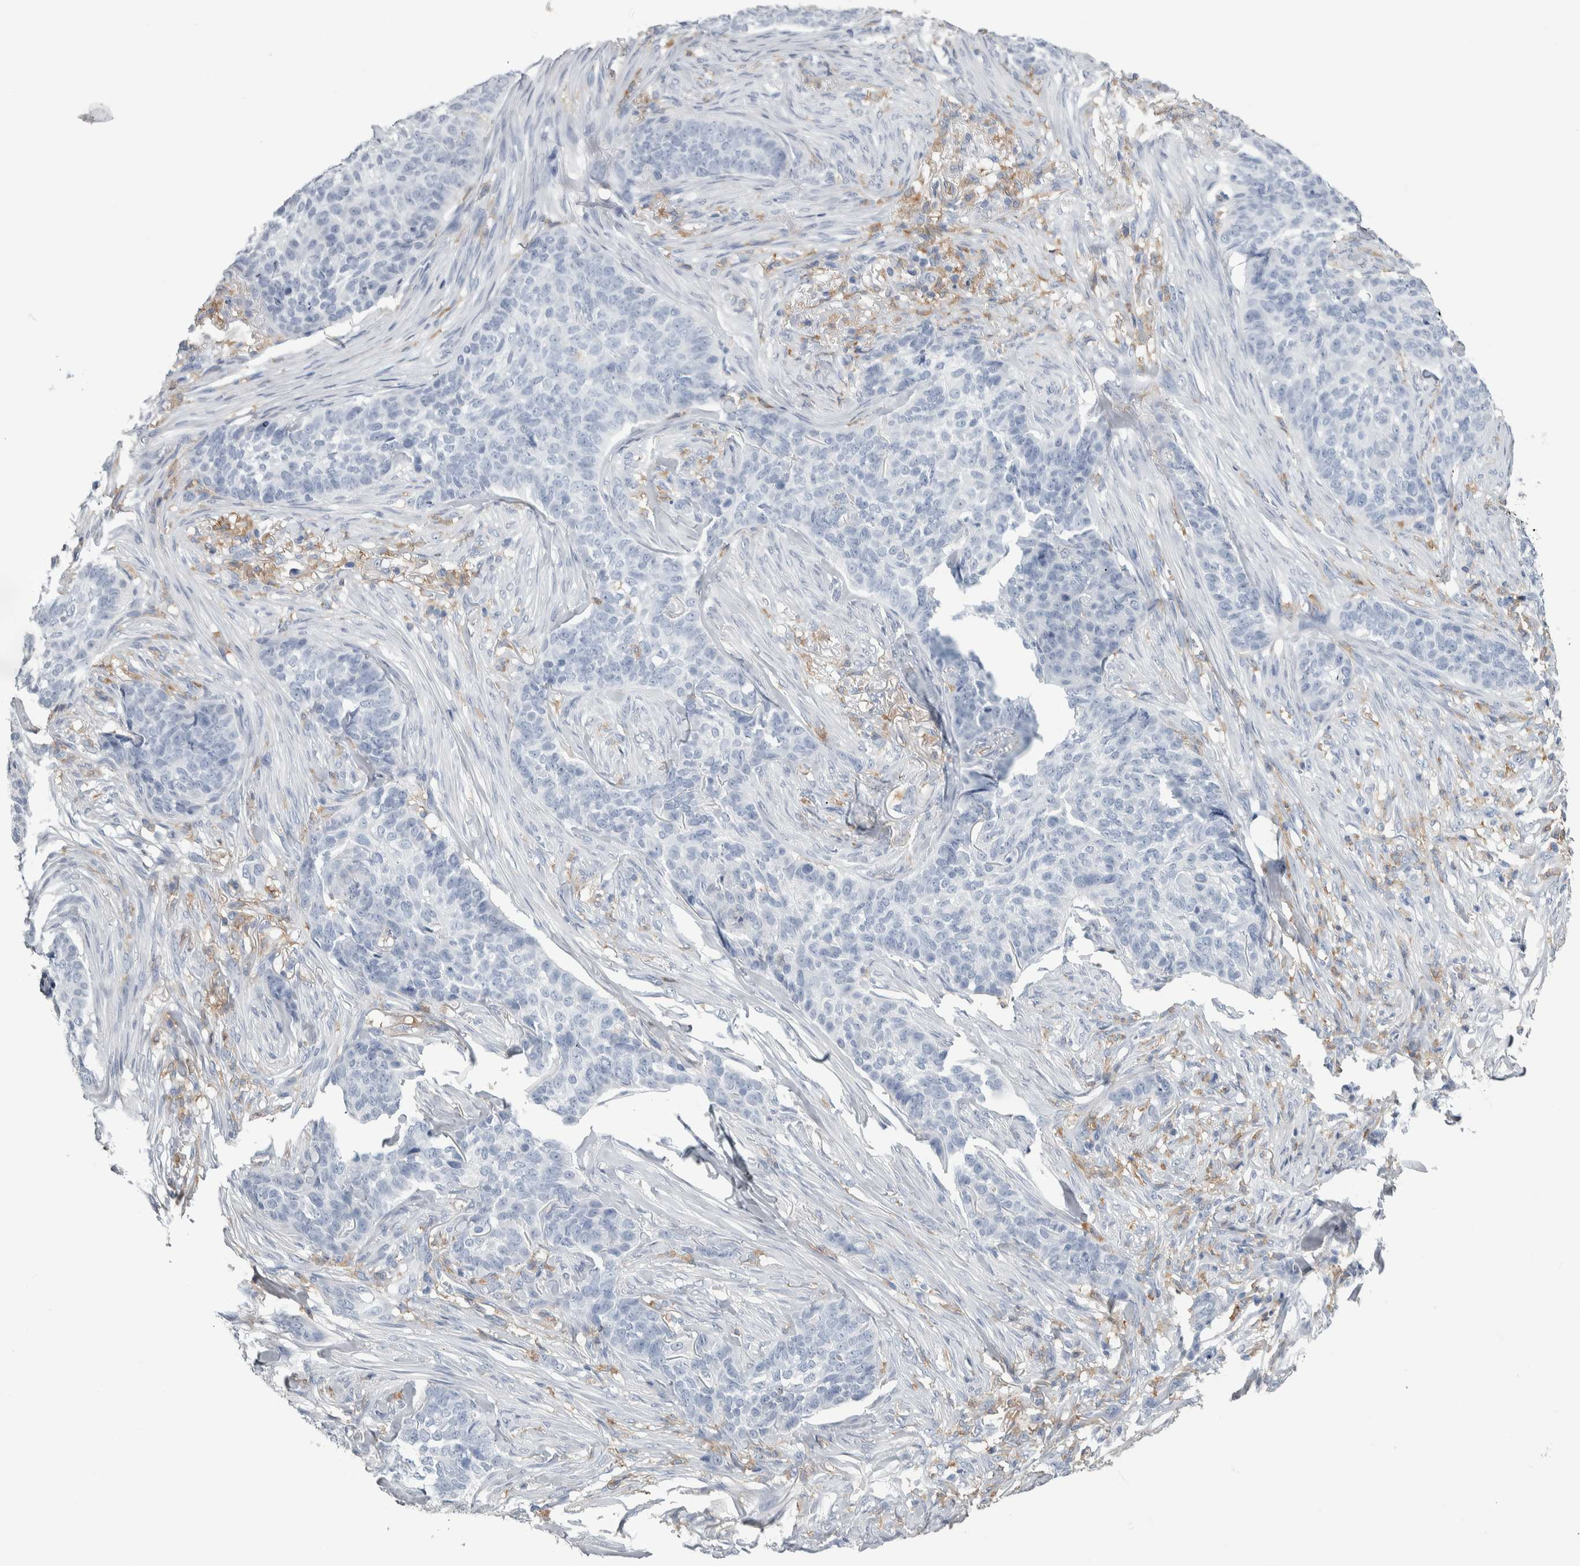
{"staining": {"intensity": "negative", "quantity": "none", "location": "none"}, "tissue": "skin cancer", "cell_type": "Tumor cells", "image_type": "cancer", "snomed": [{"axis": "morphology", "description": "Basal cell carcinoma"}, {"axis": "topography", "description": "Skin"}], "caption": "Histopathology image shows no protein staining in tumor cells of skin basal cell carcinoma tissue.", "gene": "SKAP2", "patient": {"sex": "male", "age": 85}}